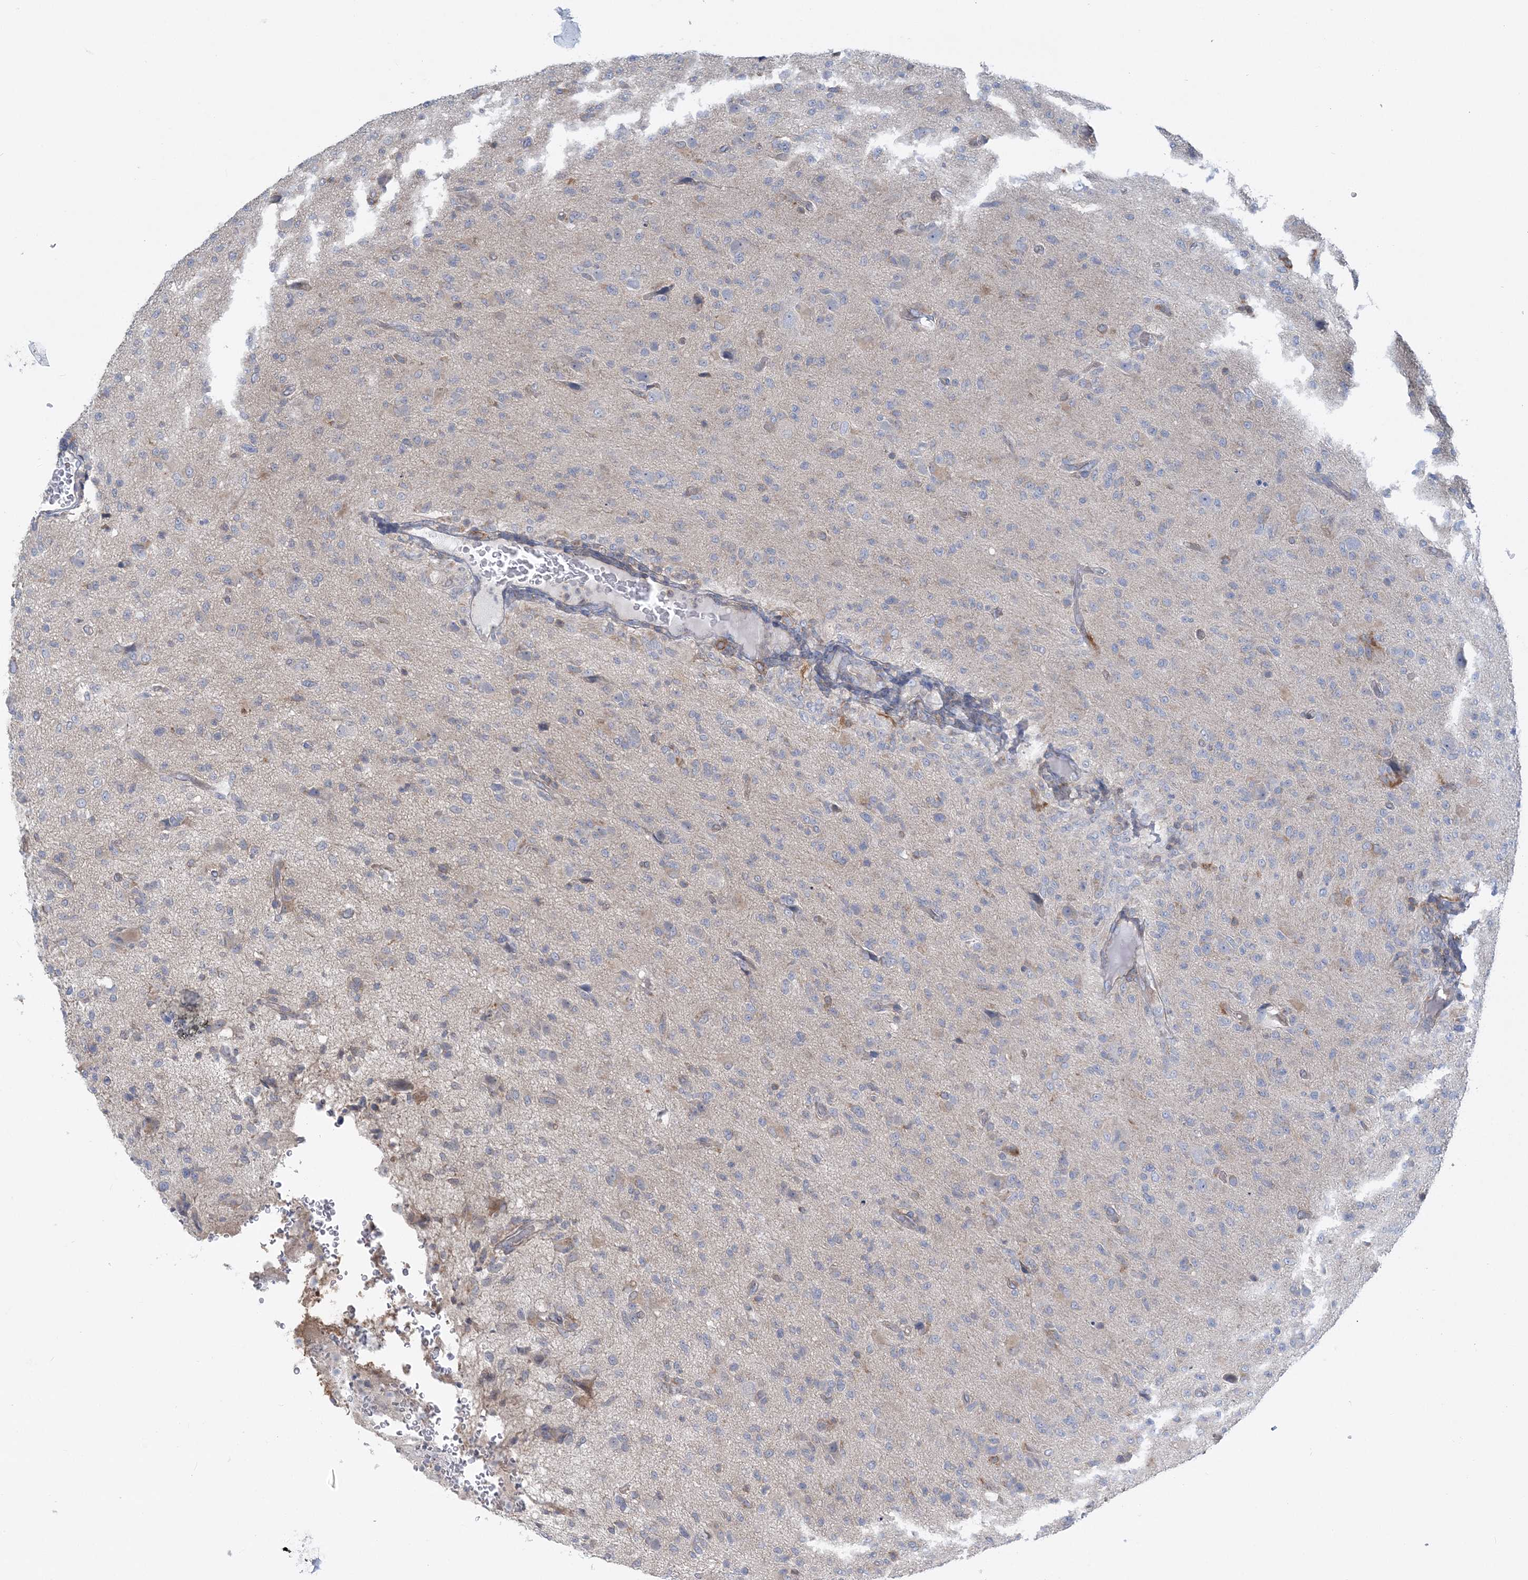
{"staining": {"intensity": "weak", "quantity": "<25%", "location": "cytoplasmic/membranous"}, "tissue": "glioma", "cell_type": "Tumor cells", "image_type": "cancer", "snomed": [{"axis": "morphology", "description": "Glioma, malignant, High grade"}, {"axis": "topography", "description": "Brain"}], "caption": "The photomicrograph exhibits no significant positivity in tumor cells of glioma.", "gene": "FAM114A2", "patient": {"sex": "female", "age": 57}}